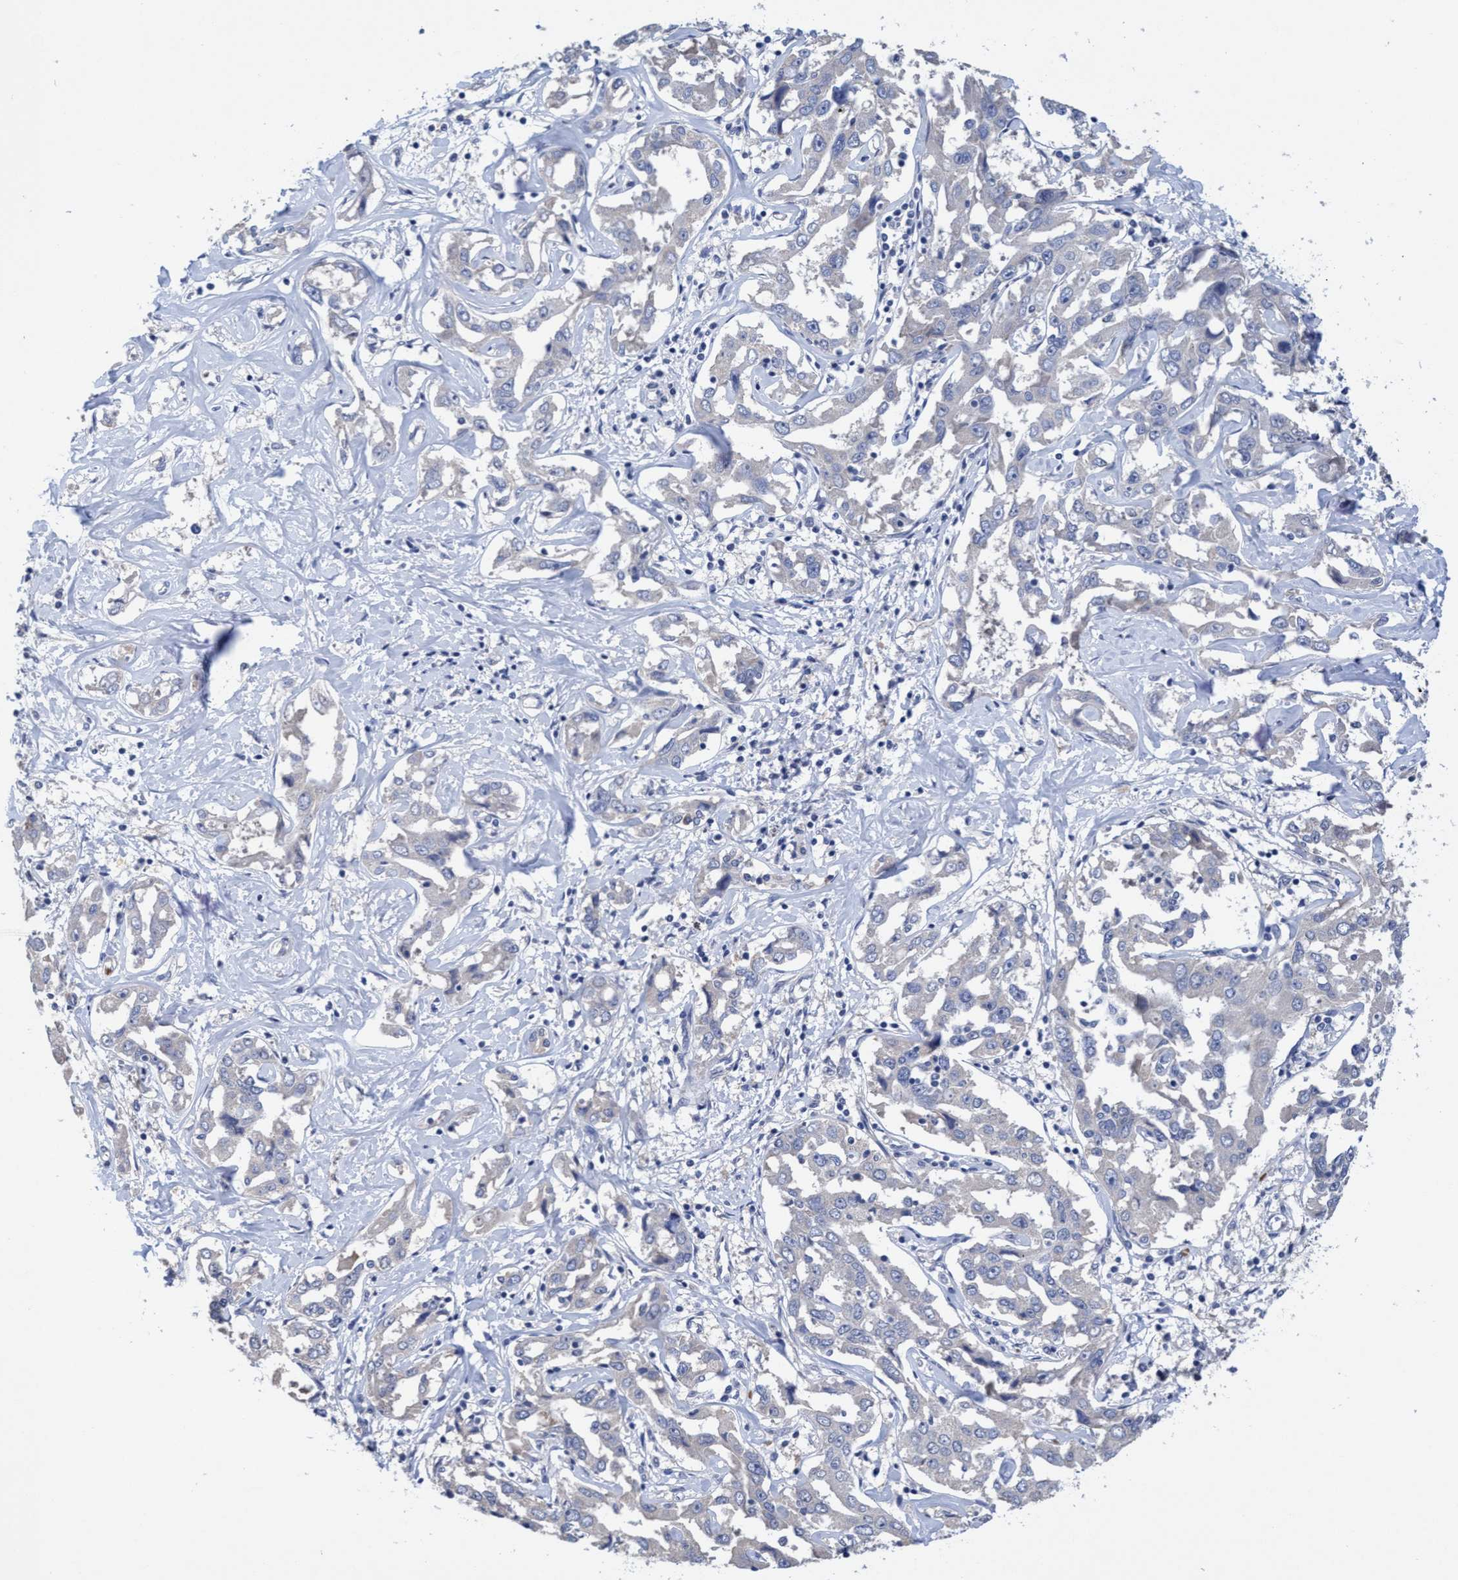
{"staining": {"intensity": "negative", "quantity": "none", "location": "none"}, "tissue": "liver cancer", "cell_type": "Tumor cells", "image_type": "cancer", "snomed": [{"axis": "morphology", "description": "Cholangiocarcinoma"}, {"axis": "topography", "description": "Liver"}], "caption": "Immunohistochemistry image of liver cholangiocarcinoma stained for a protein (brown), which shows no staining in tumor cells.", "gene": "SEMA4D", "patient": {"sex": "male", "age": 59}}